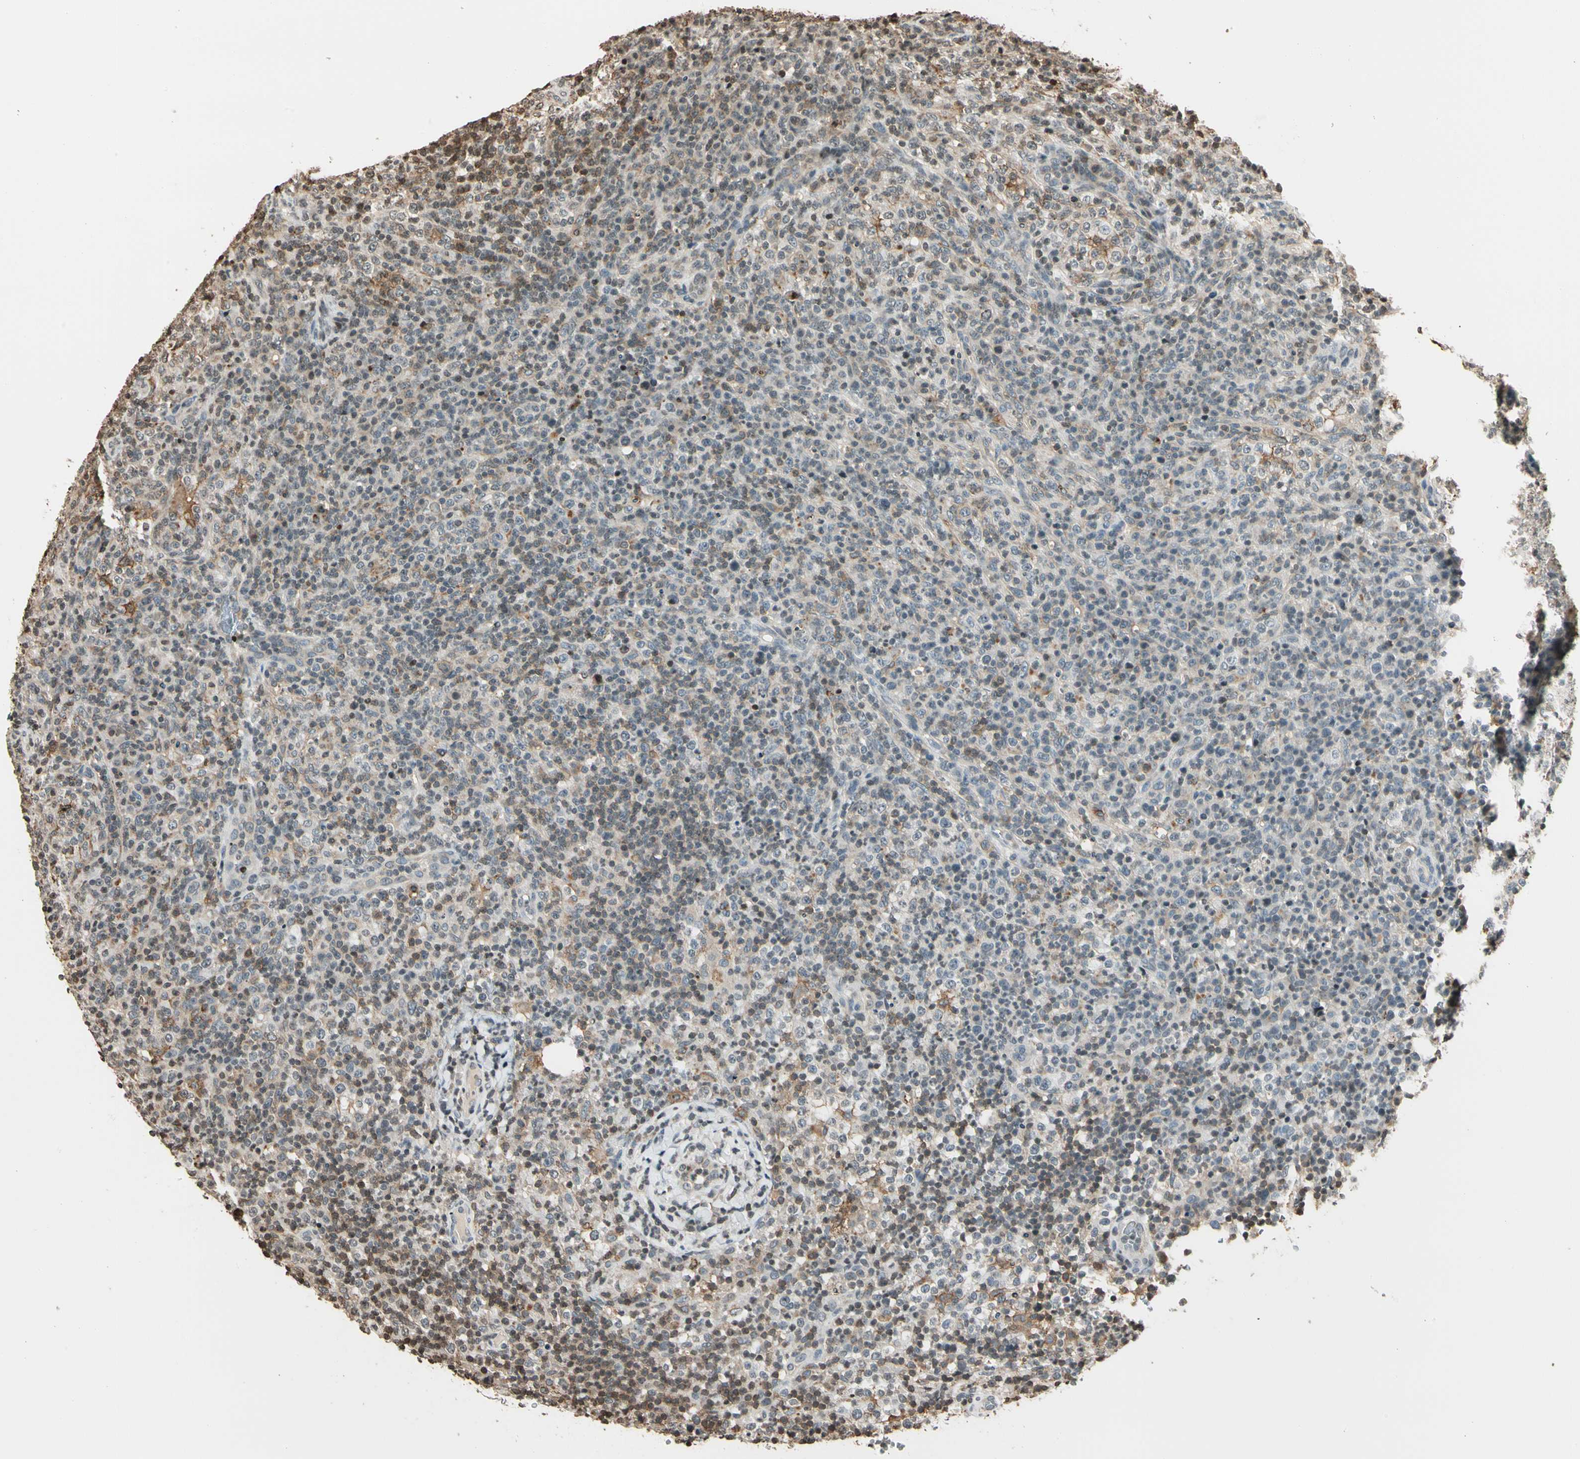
{"staining": {"intensity": "weak", "quantity": "25%-75%", "location": "cytoplasmic/membranous,nuclear"}, "tissue": "lymphoma", "cell_type": "Tumor cells", "image_type": "cancer", "snomed": [{"axis": "morphology", "description": "Malignant lymphoma, non-Hodgkin's type, High grade"}, {"axis": "topography", "description": "Lymph node"}], "caption": "Malignant lymphoma, non-Hodgkin's type (high-grade) stained with a brown dye exhibits weak cytoplasmic/membranous and nuclear positive expression in about 25%-75% of tumor cells.", "gene": "FER", "patient": {"sex": "female", "age": 76}}